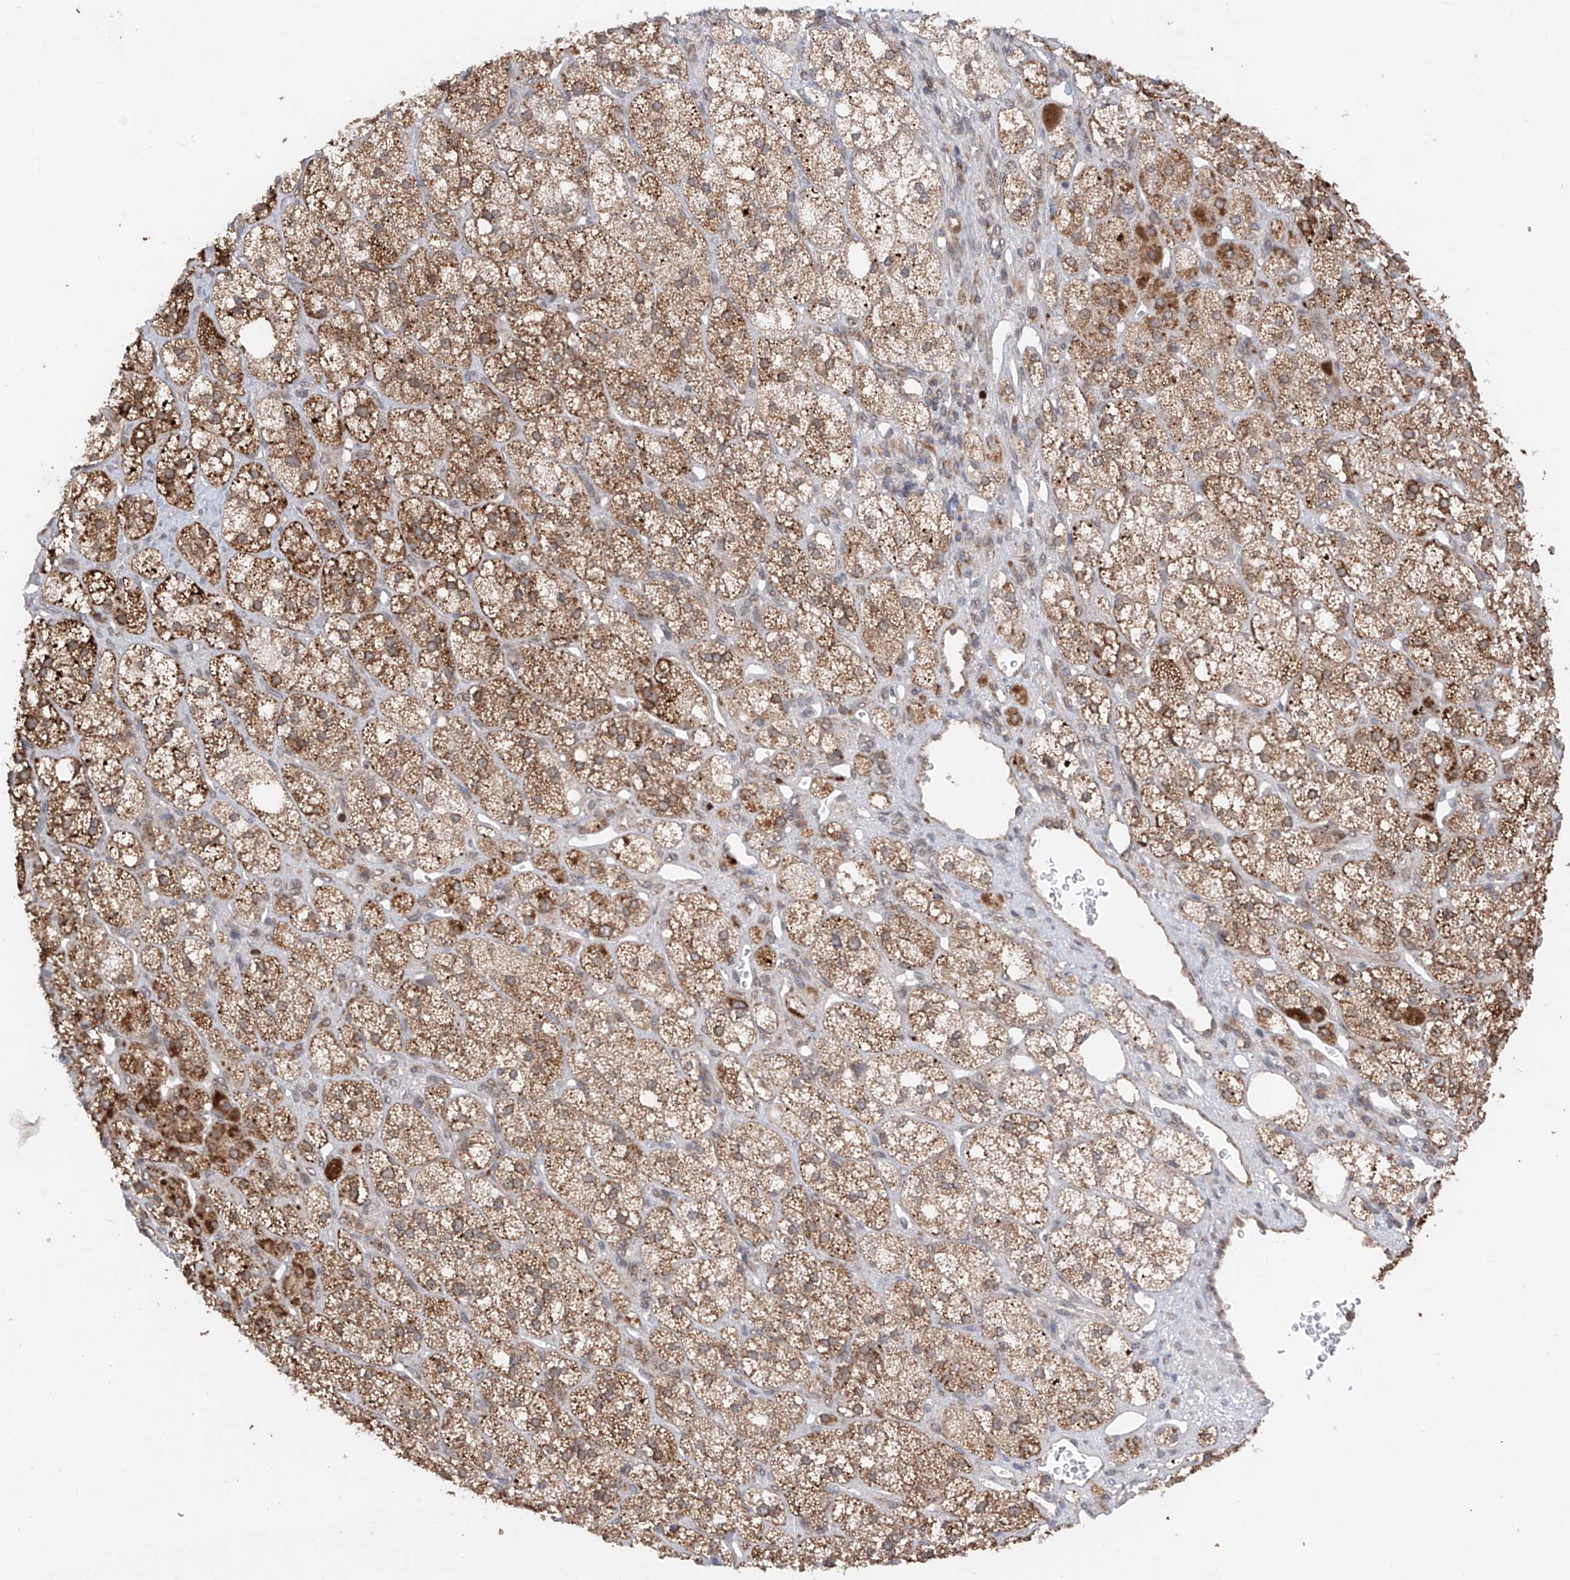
{"staining": {"intensity": "strong", "quantity": "25%-75%", "location": "cytoplasmic/membranous"}, "tissue": "adrenal gland", "cell_type": "Glandular cells", "image_type": "normal", "snomed": [{"axis": "morphology", "description": "Normal tissue, NOS"}, {"axis": "topography", "description": "Adrenal gland"}], "caption": "Immunohistochemistry (IHC) of unremarkable adrenal gland exhibits high levels of strong cytoplasmic/membranous expression in approximately 25%-75% of glandular cells.", "gene": "AHCTF1", "patient": {"sex": "male", "age": 61}}